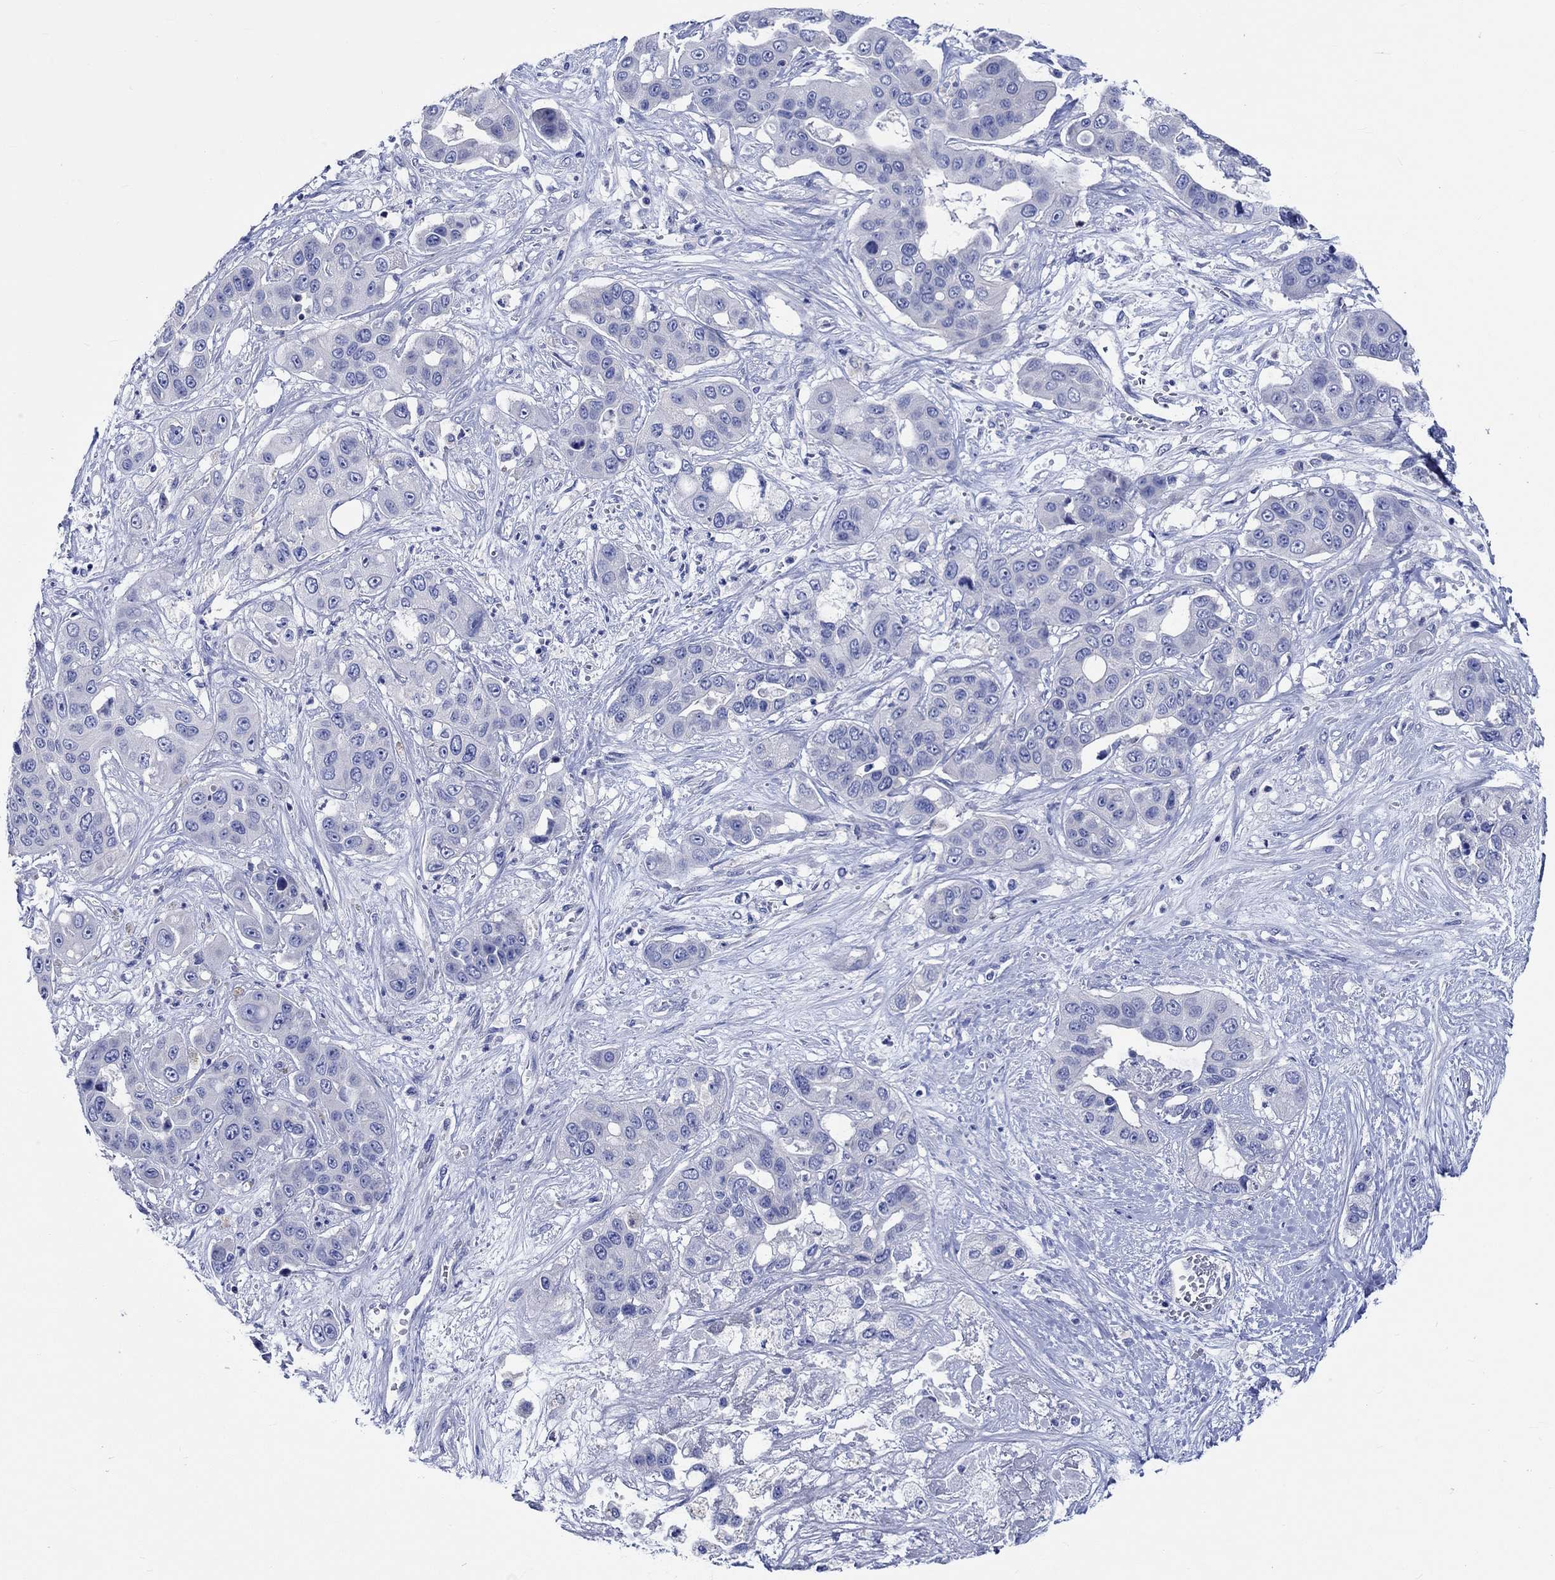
{"staining": {"intensity": "negative", "quantity": "none", "location": "none"}, "tissue": "liver cancer", "cell_type": "Tumor cells", "image_type": "cancer", "snomed": [{"axis": "morphology", "description": "Cholangiocarcinoma"}, {"axis": "topography", "description": "Liver"}], "caption": "Protein analysis of cholangiocarcinoma (liver) exhibits no significant expression in tumor cells.", "gene": "PTPRN2", "patient": {"sex": "female", "age": 52}}